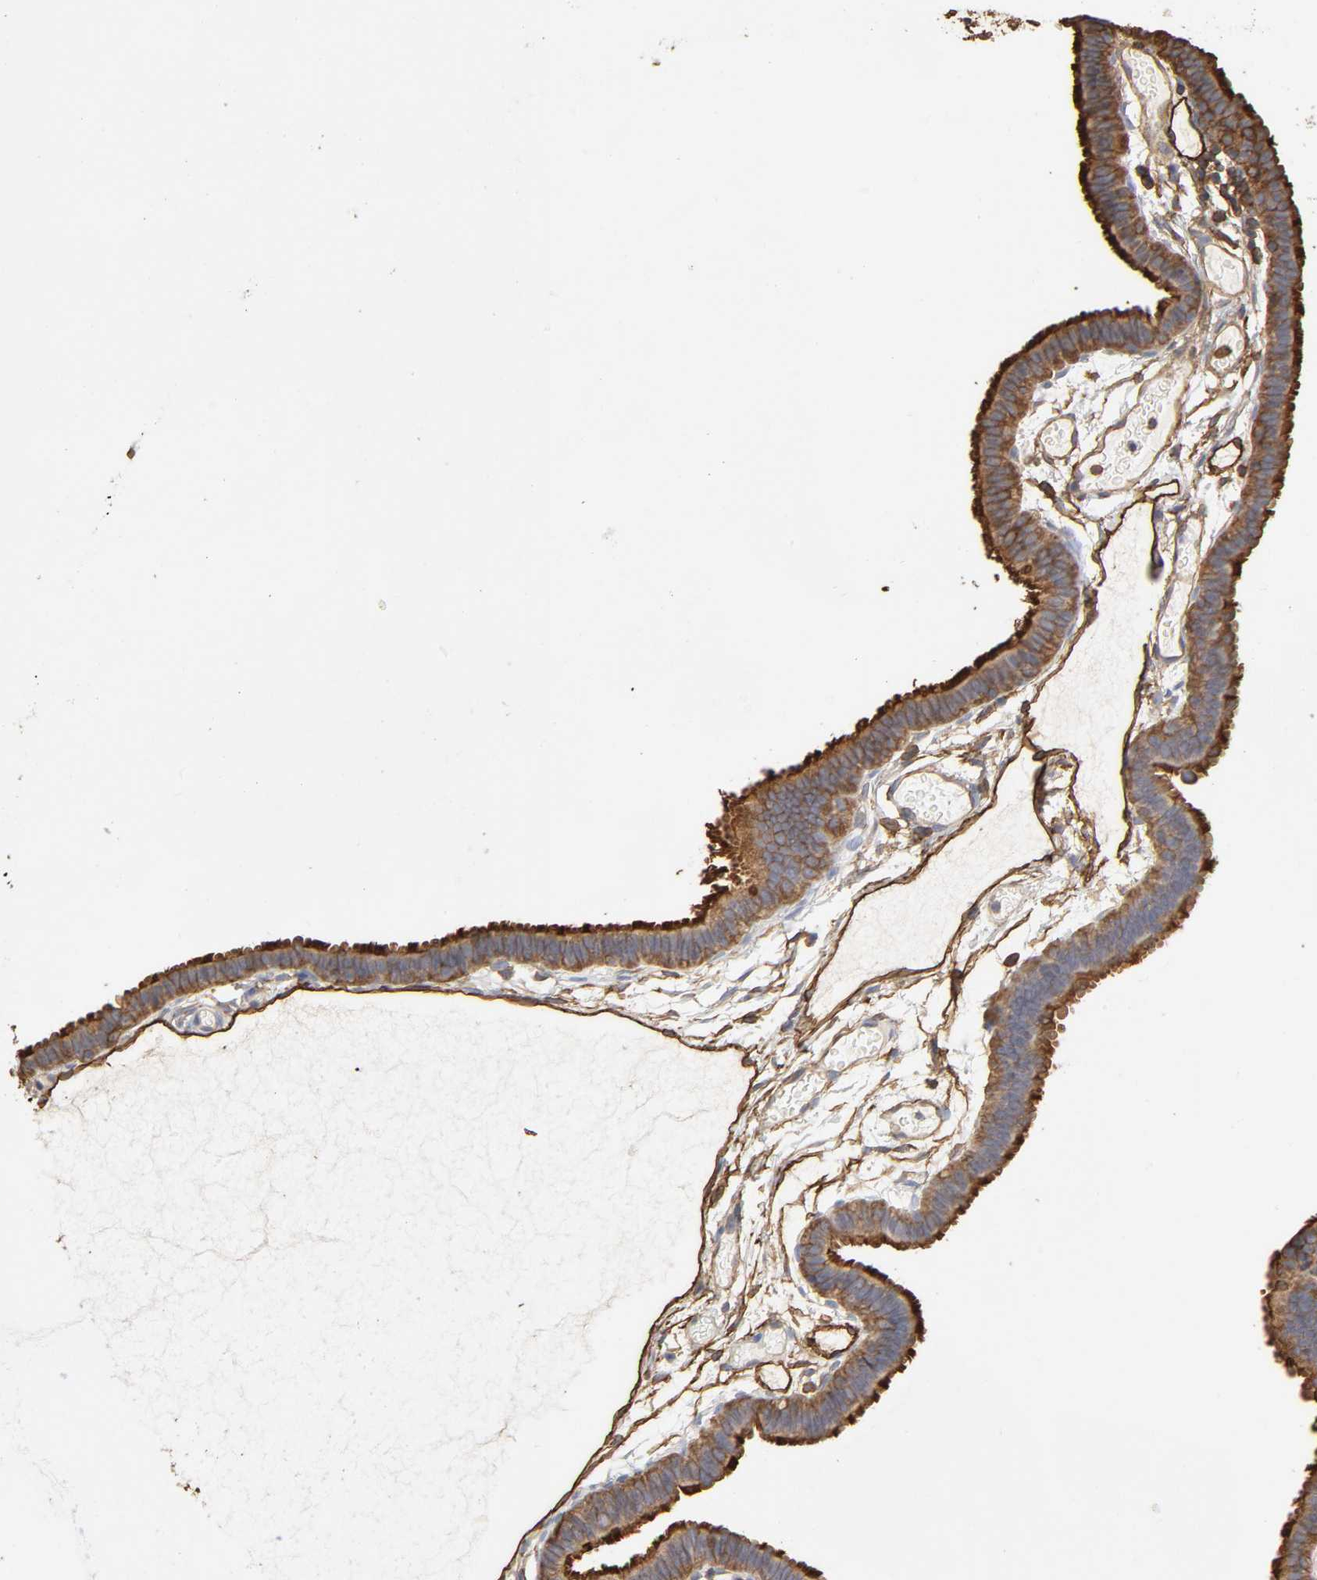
{"staining": {"intensity": "strong", "quantity": ">75%", "location": "cytoplasmic/membranous"}, "tissue": "fallopian tube", "cell_type": "Glandular cells", "image_type": "normal", "snomed": [{"axis": "morphology", "description": "Normal tissue, NOS"}, {"axis": "topography", "description": "Fallopian tube"}], "caption": "This is a micrograph of IHC staining of normal fallopian tube, which shows strong staining in the cytoplasmic/membranous of glandular cells.", "gene": "ANXA2", "patient": {"sex": "female", "age": 29}}